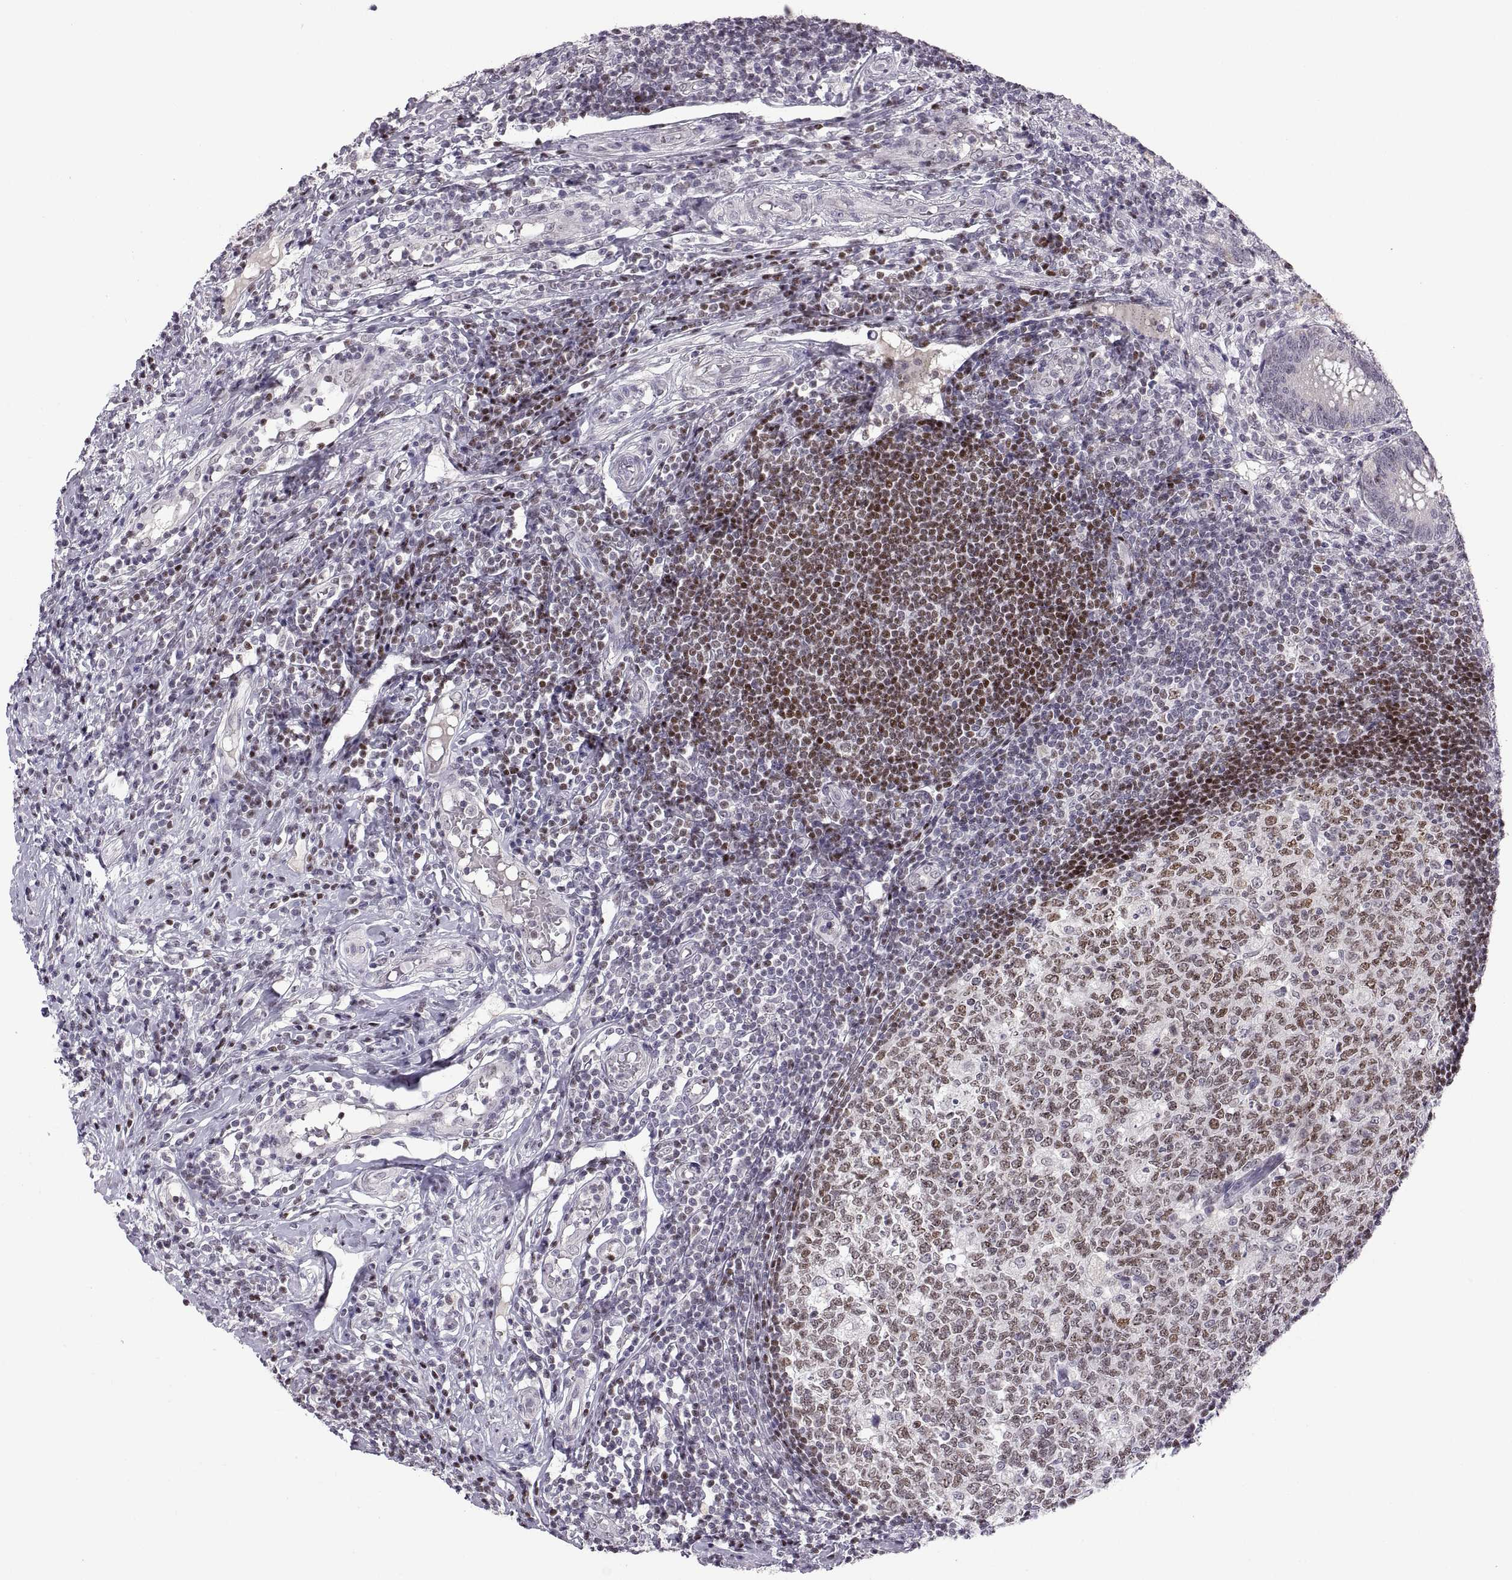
{"staining": {"intensity": "negative", "quantity": "none", "location": "none"}, "tissue": "appendix", "cell_type": "Glandular cells", "image_type": "normal", "snomed": [{"axis": "morphology", "description": "Normal tissue, NOS"}, {"axis": "morphology", "description": "Inflammation, NOS"}, {"axis": "topography", "description": "Appendix"}], "caption": "This is an immunohistochemistry micrograph of normal human appendix. There is no expression in glandular cells.", "gene": "NEK2", "patient": {"sex": "male", "age": 16}}